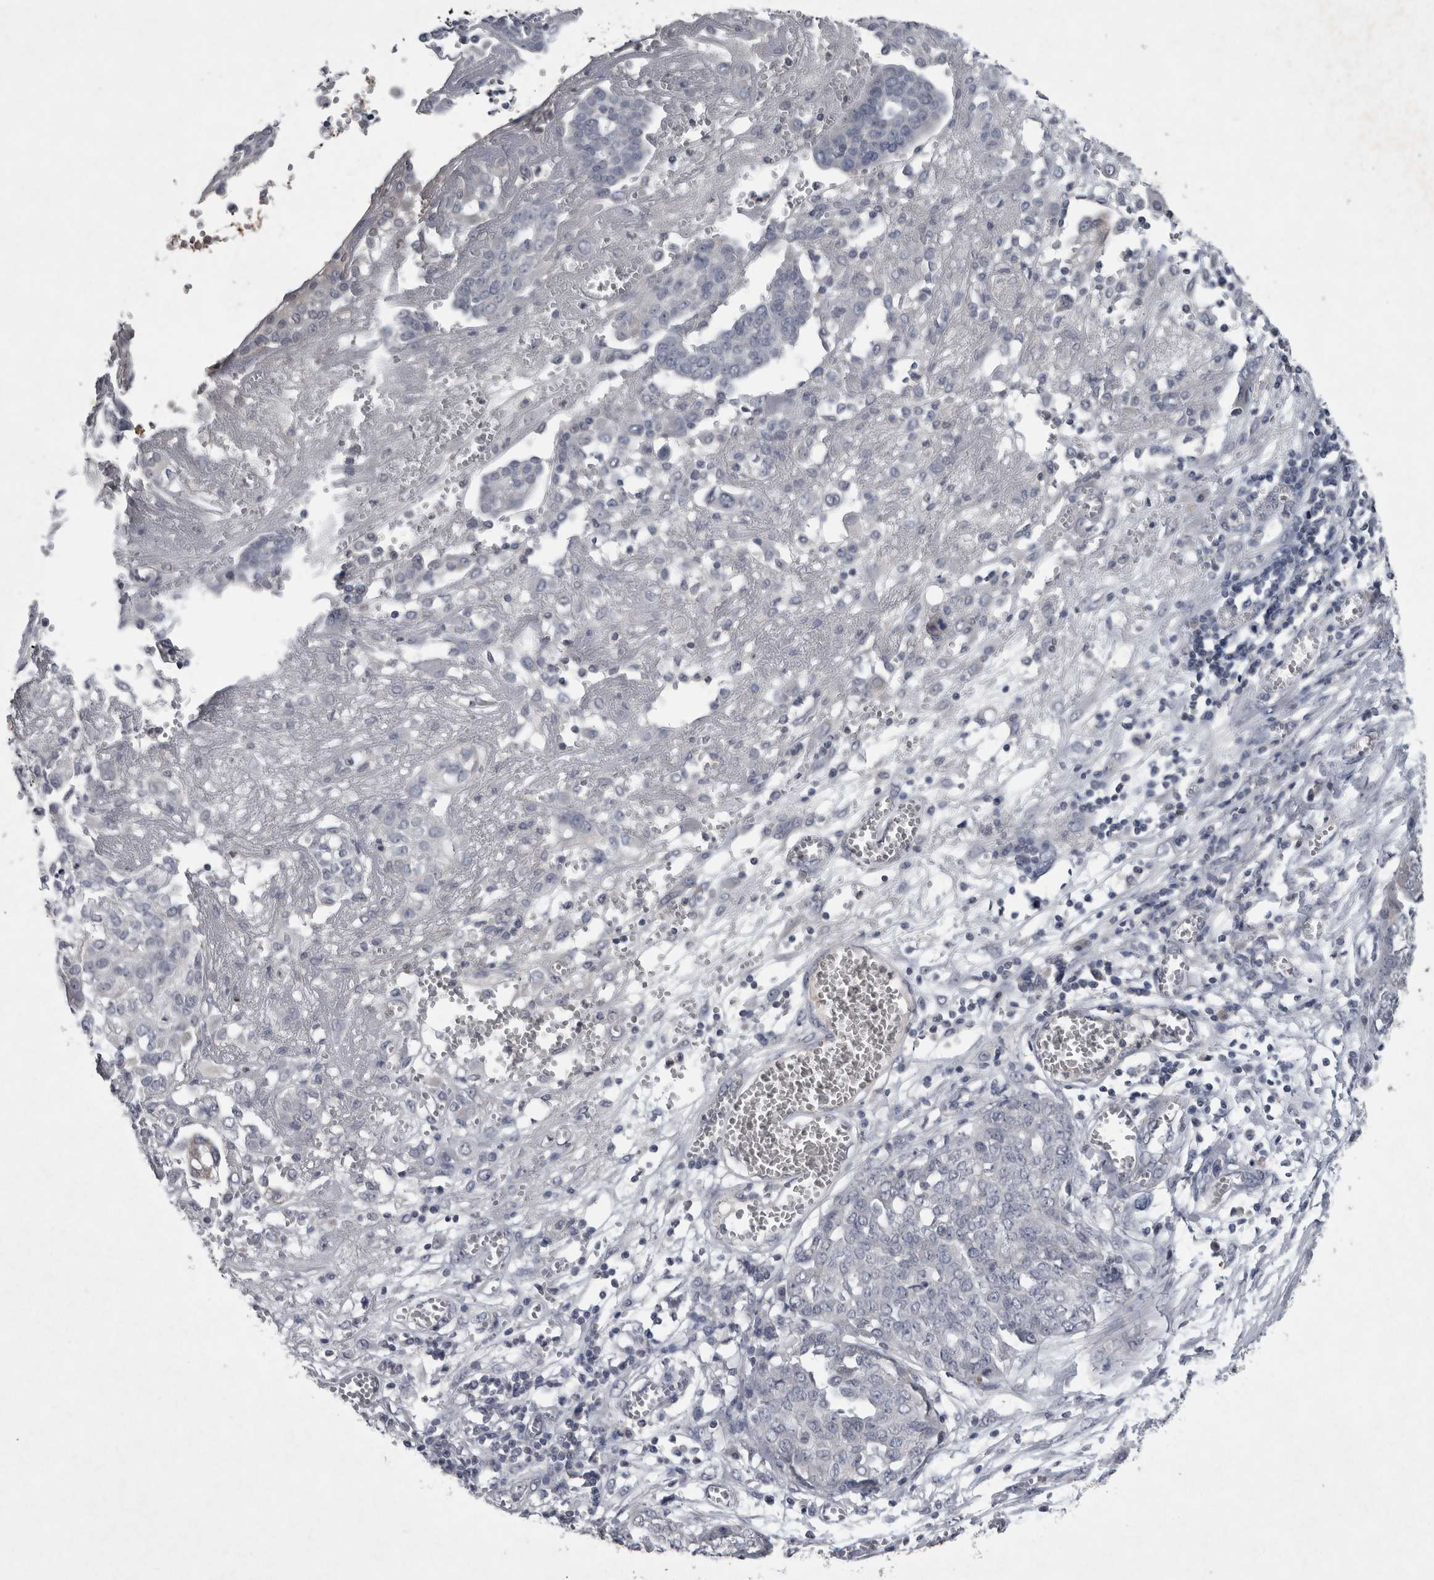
{"staining": {"intensity": "negative", "quantity": "none", "location": "none"}, "tissue": "ovarian cancer", "cell_type": "Tumor cells", "image_type": "cancer", "snomed": [{"axis": "morphology", "description": "Cystadenocarcinoma, serous, NOS"}, {"axis": "topography", "description": "Soft tissue"}, {"axis": "topography", "description": "Ovary"}], "caption": "An image of serous cystadenocarcinoma (ovarian) stained for a protein reveals no brown staining in tumor cells.", "gene": "WNT7A", "patient": {"sex": "female", "age": 57}}